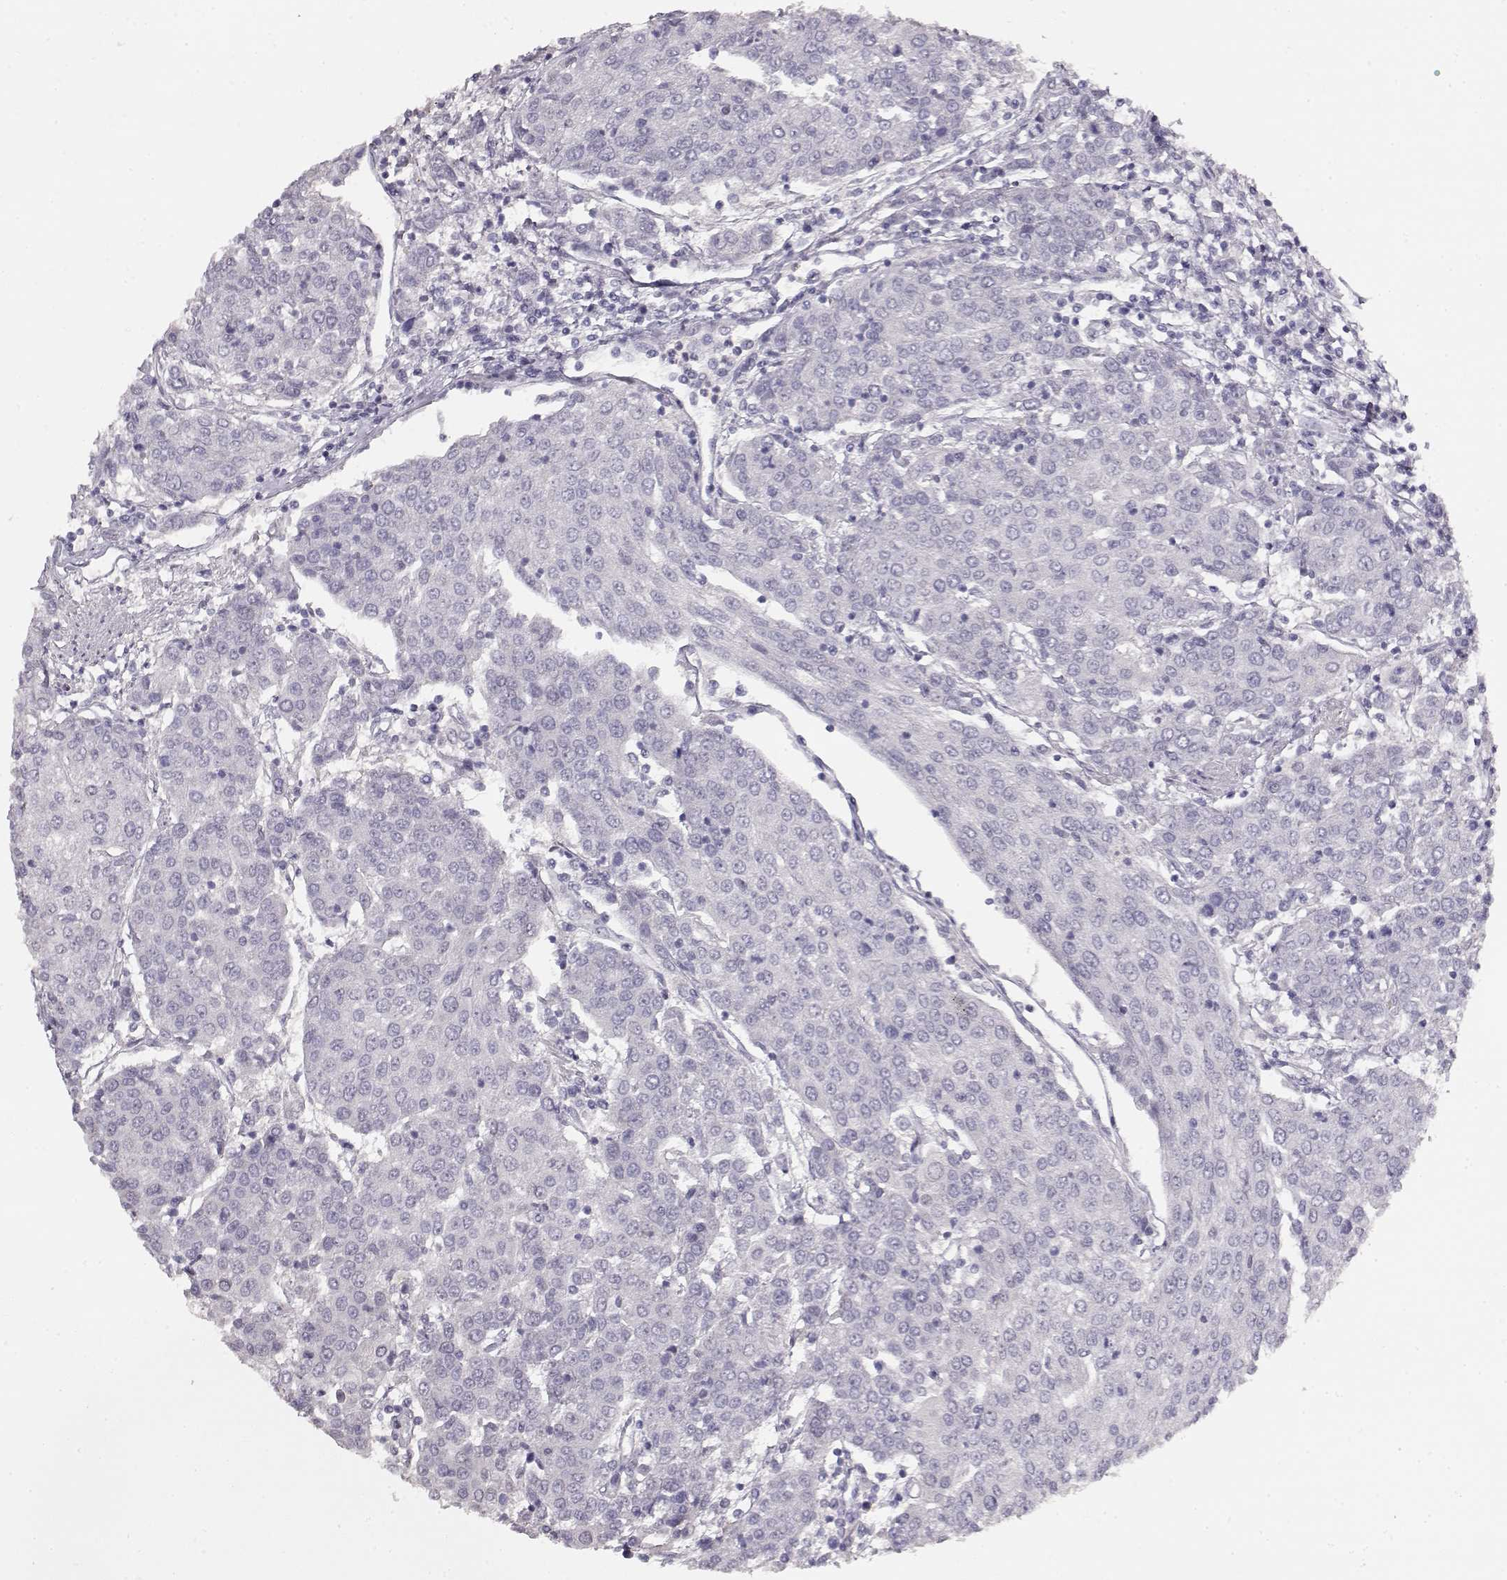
{"staining": {"intensity": "negative", "quantity": "none", "location": "none"}, "tissue": "urothelial cancer", "cell_type": "Tumor cells", "image_type": "cancer", "snomed": [{"axis": "morphology", "description": "Urothelial carcinoma, High grade"}, {"axis": "topography", "description": "Urinary bladder"}], "caption": "Photomicrograph shows no significant protein expression in tumor cells of urothelial cancer. (DAB immunohistochemistry (IHC) with hematoxylin counter stain).", "gene": "TPH2", "patient": {"sex": "female", "age": 85}}